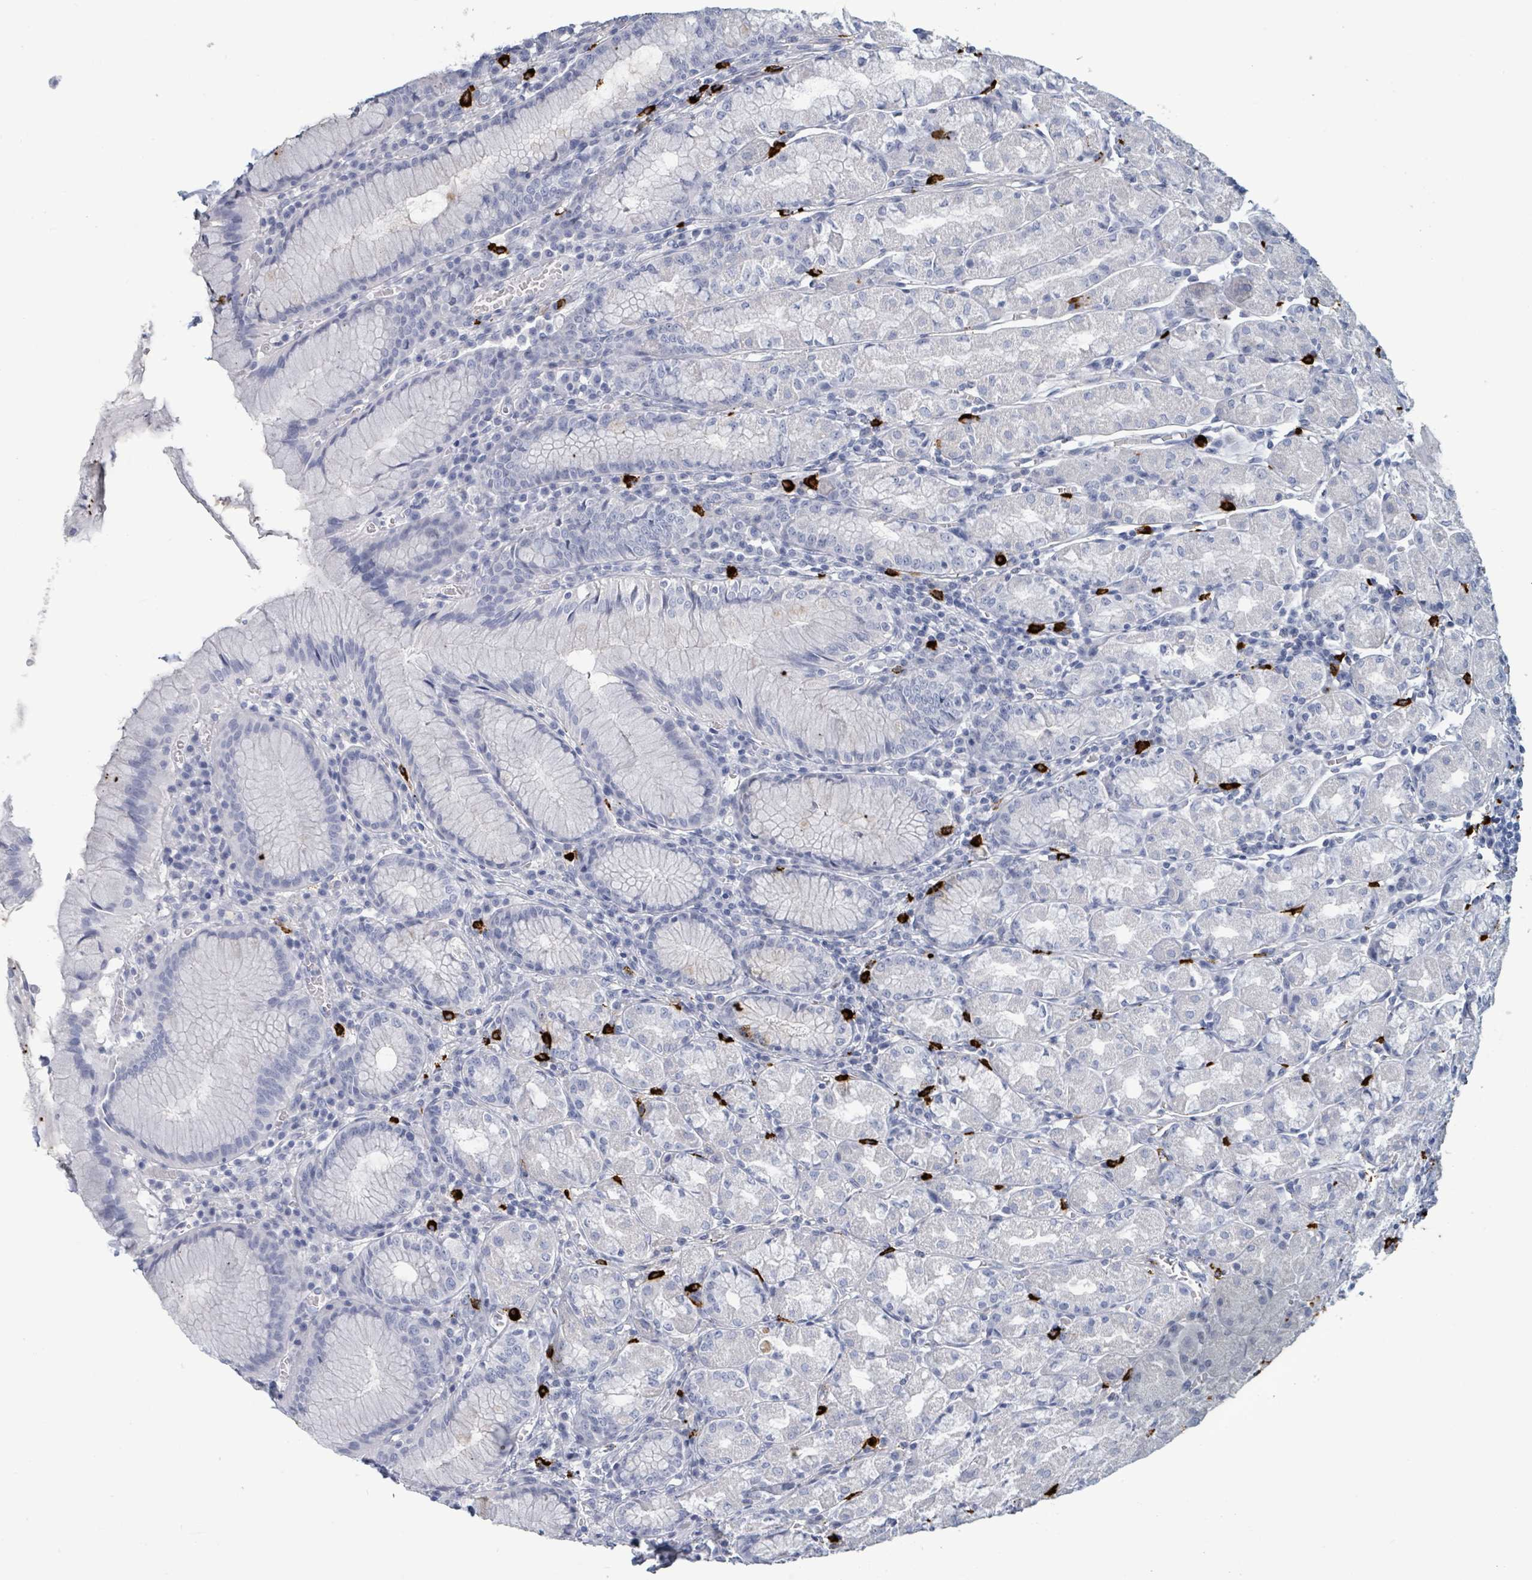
{"staining": {"intensity": "negative", "quantity": "none", "location": "none"}, "tissue": "stomach", "cell_type": "Glandular cells", "image_type": "normal", "snomed": [{"axis": "morphology", "description": "Normal tissue, NOS"}, {"axis": "topography", "description": "Stomach"}], "caption": "IHC micrograph of normal stomach: stomach stained with DAB shows no significant protein expression in glandular cells. (DAB immunohistochemistry visualized using brightfield microscopy, high magnification).", "gene": "VPS13D", "patient": {"sex": "male", "age": 55}}